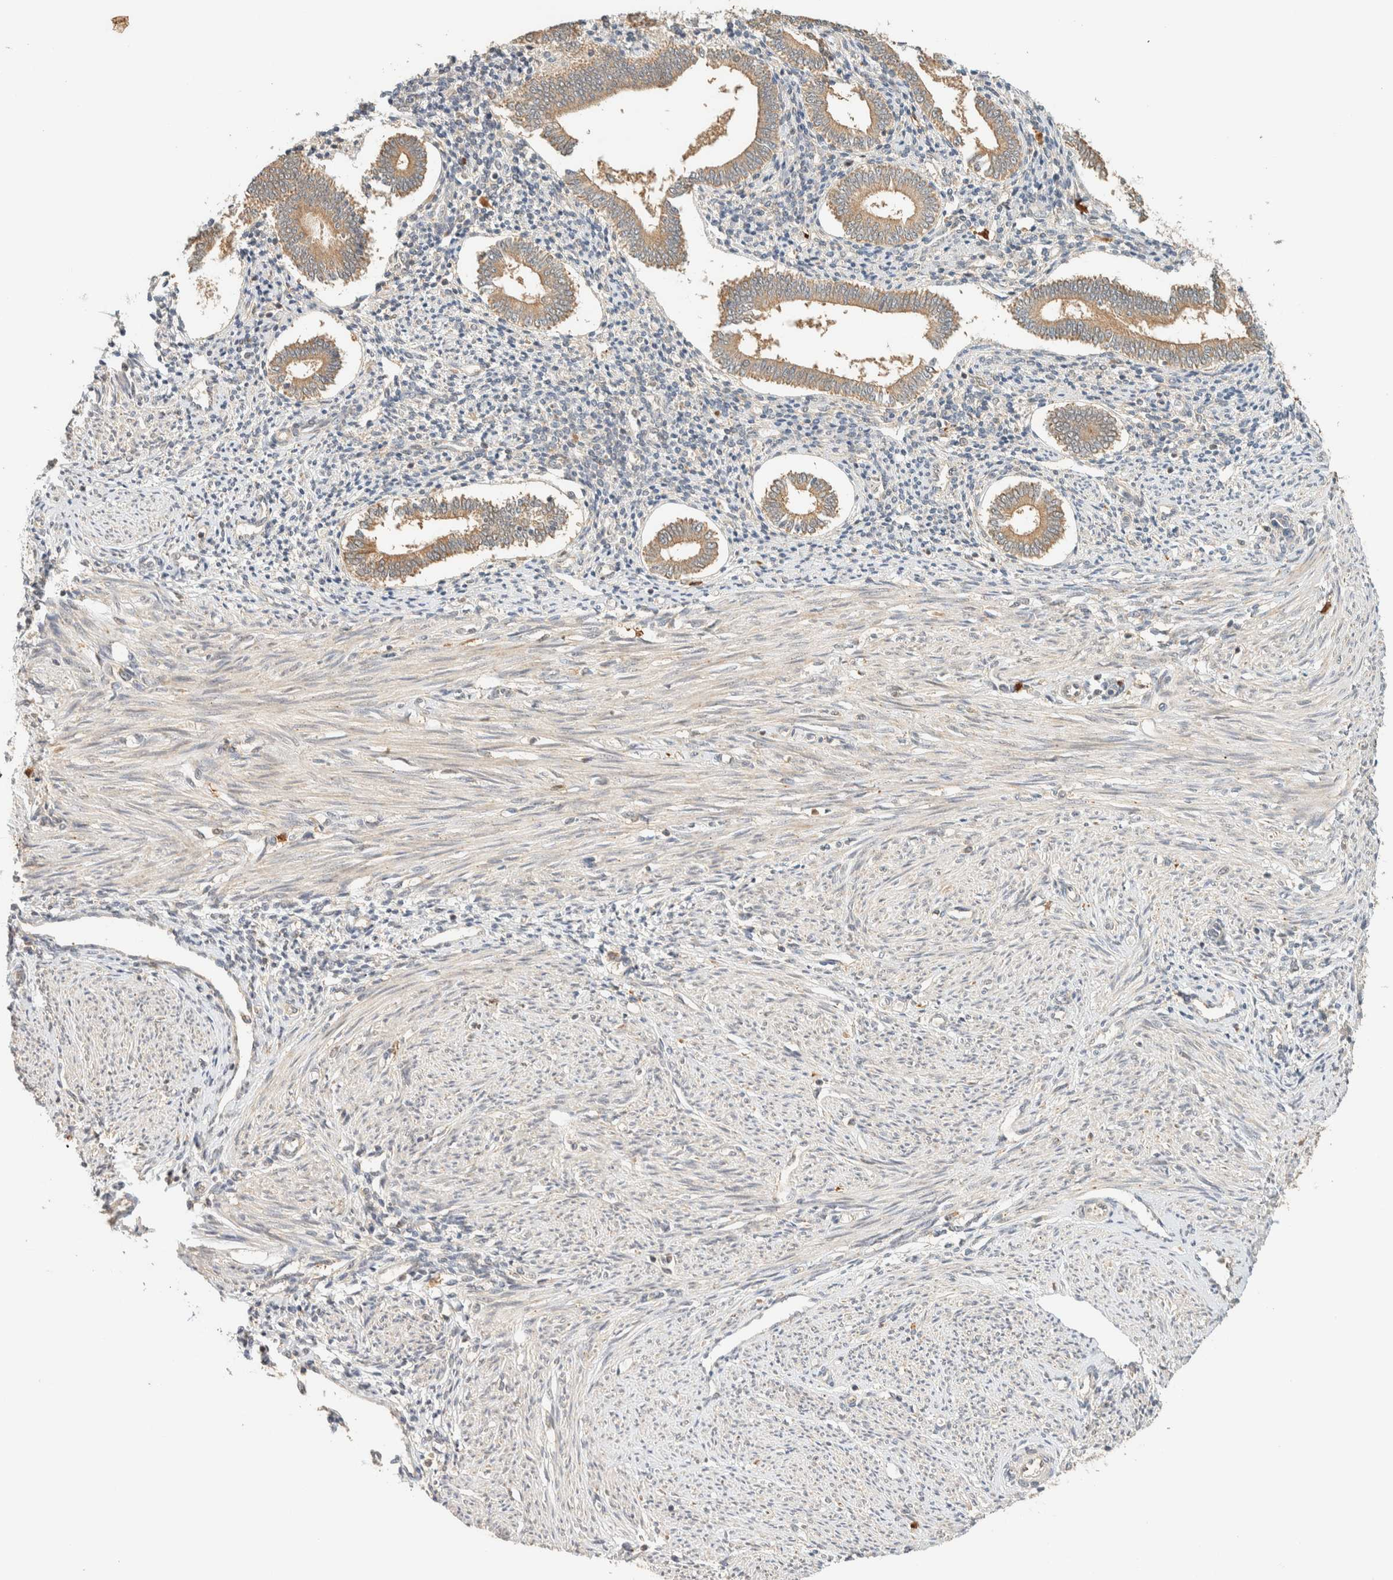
{"staining": {"intensity": "weak", "quantity": "25%-75%", "location": "cytoplasmic/membranous"}, "tissue": "endometrium", "cell_type": "Cells in endometrial stroma", "image_type": "normal", "snomed": [{"axis": "morphology", "description": "Normal tissue, NOS"}, {"axis": "topography", "description": "Endometrium"}], "caption": "Protein analysis of unremarkable endometrium displays weak cytoplasmic/membranous expression in about 25%-75% of cells in endometrial stroma. The staining was performed using DAB to visualize the protein expression in brown, while the nuclei were stained in blue with hematoxylin (Magnification: 20x).", "gene": "ZBTB34", "patient": {"sex": "female", "age": 42}}